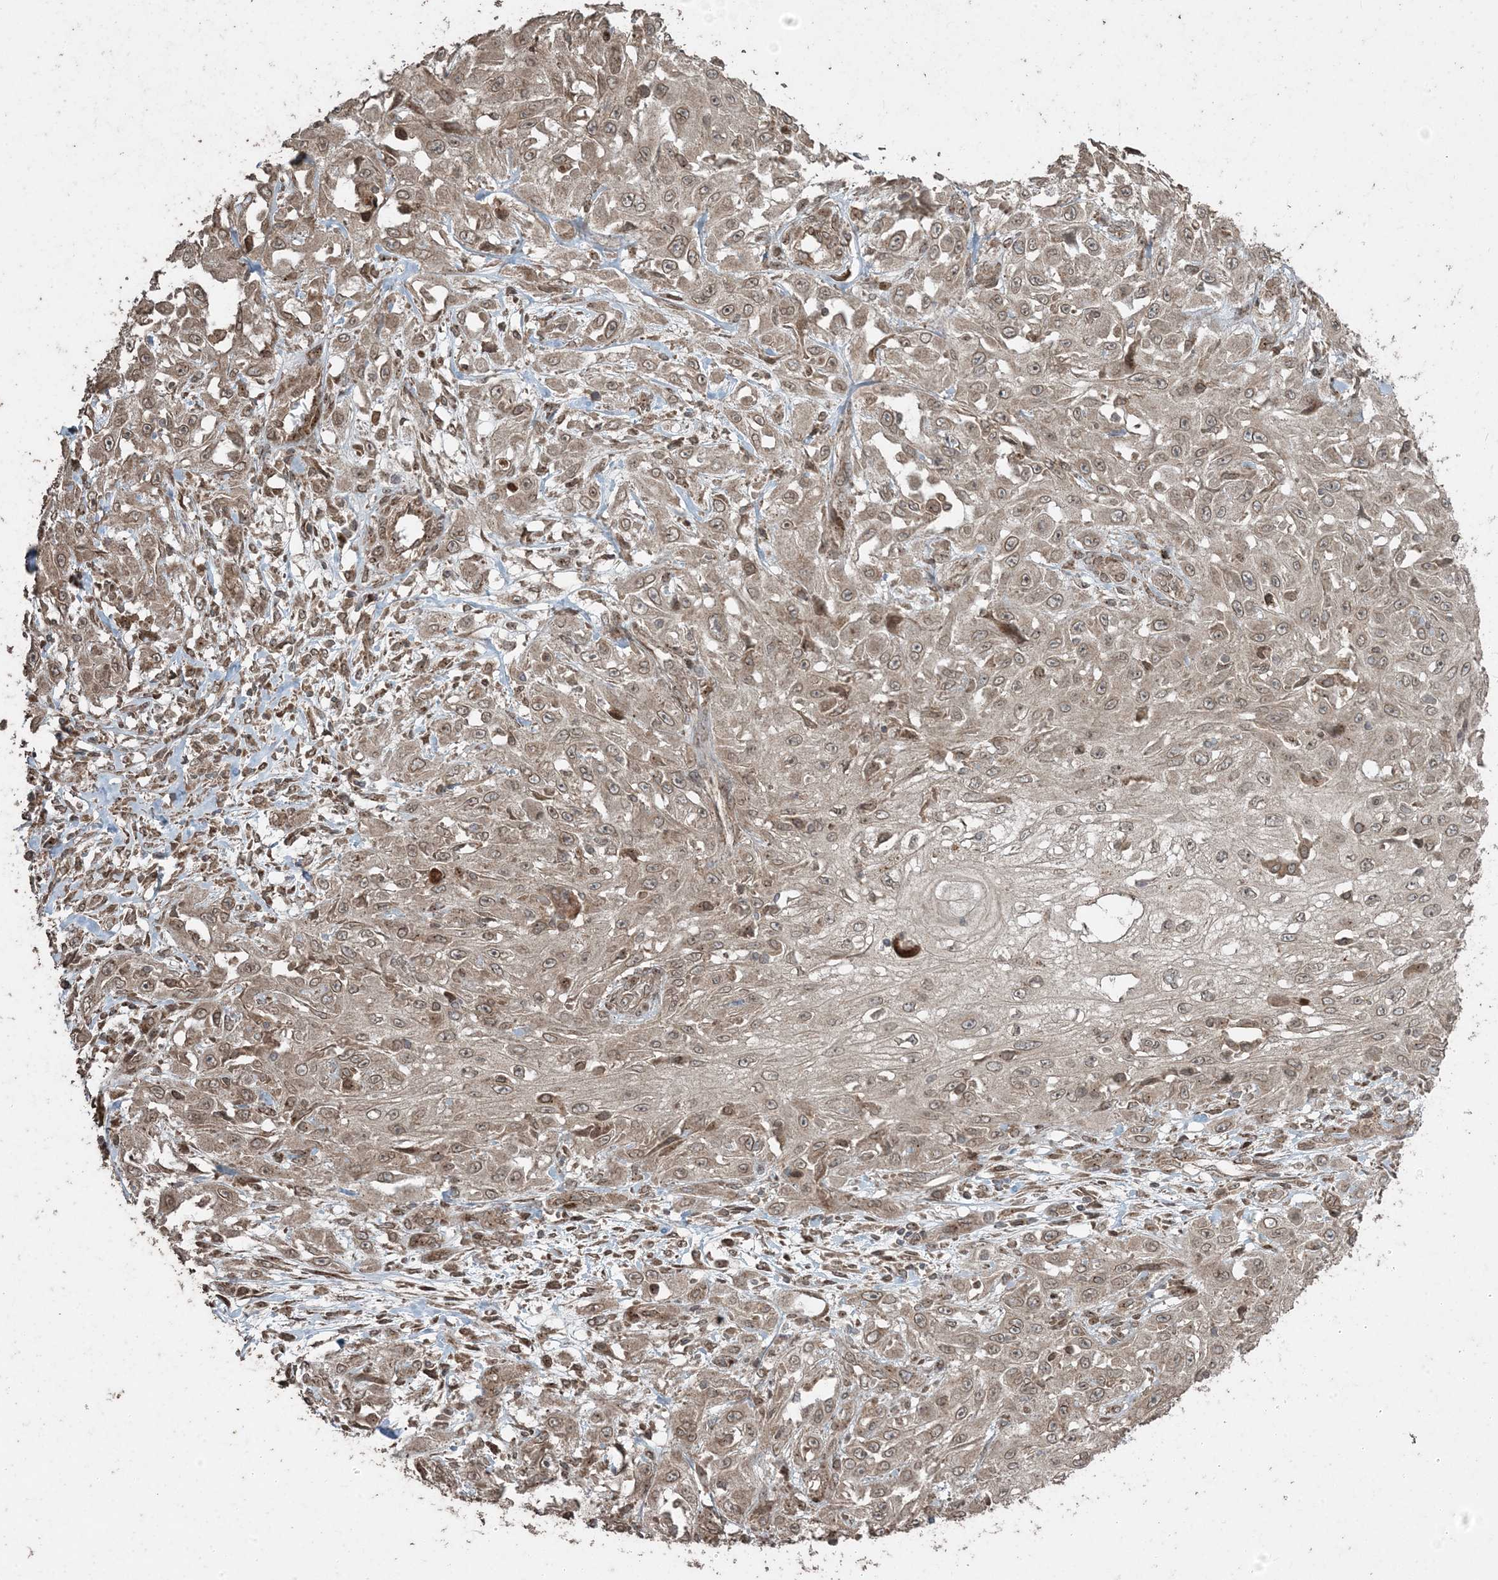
{"staining": {"intensity": "moderate", "quantity": ">75%", "location": "cytoplasmic/membranous,nuclear"}, "tissue": "skin cancer", "cell_type": "Tumor cells", "image_type": "cancer", "snomed": [{"axis": "morphology", "description": "Squamous cell carcinoma, NOS"}, {"axis": "morphology", "description": "Squamous cell carcinoma, metastatic, NOS"}, {"axis": "topography", "description": "Skin"}, {"axis": "topography", "description": "Lymph node"}], "caption": "Protein expression analysis of metastatic squamous cell carcinoma (skin) displays moderate cytoplasmic/membranous and nuclear expression in approximately >75% of tumor cells.", "gene": "DDX19B", "patient": {"sex": "male", "age": 75}}